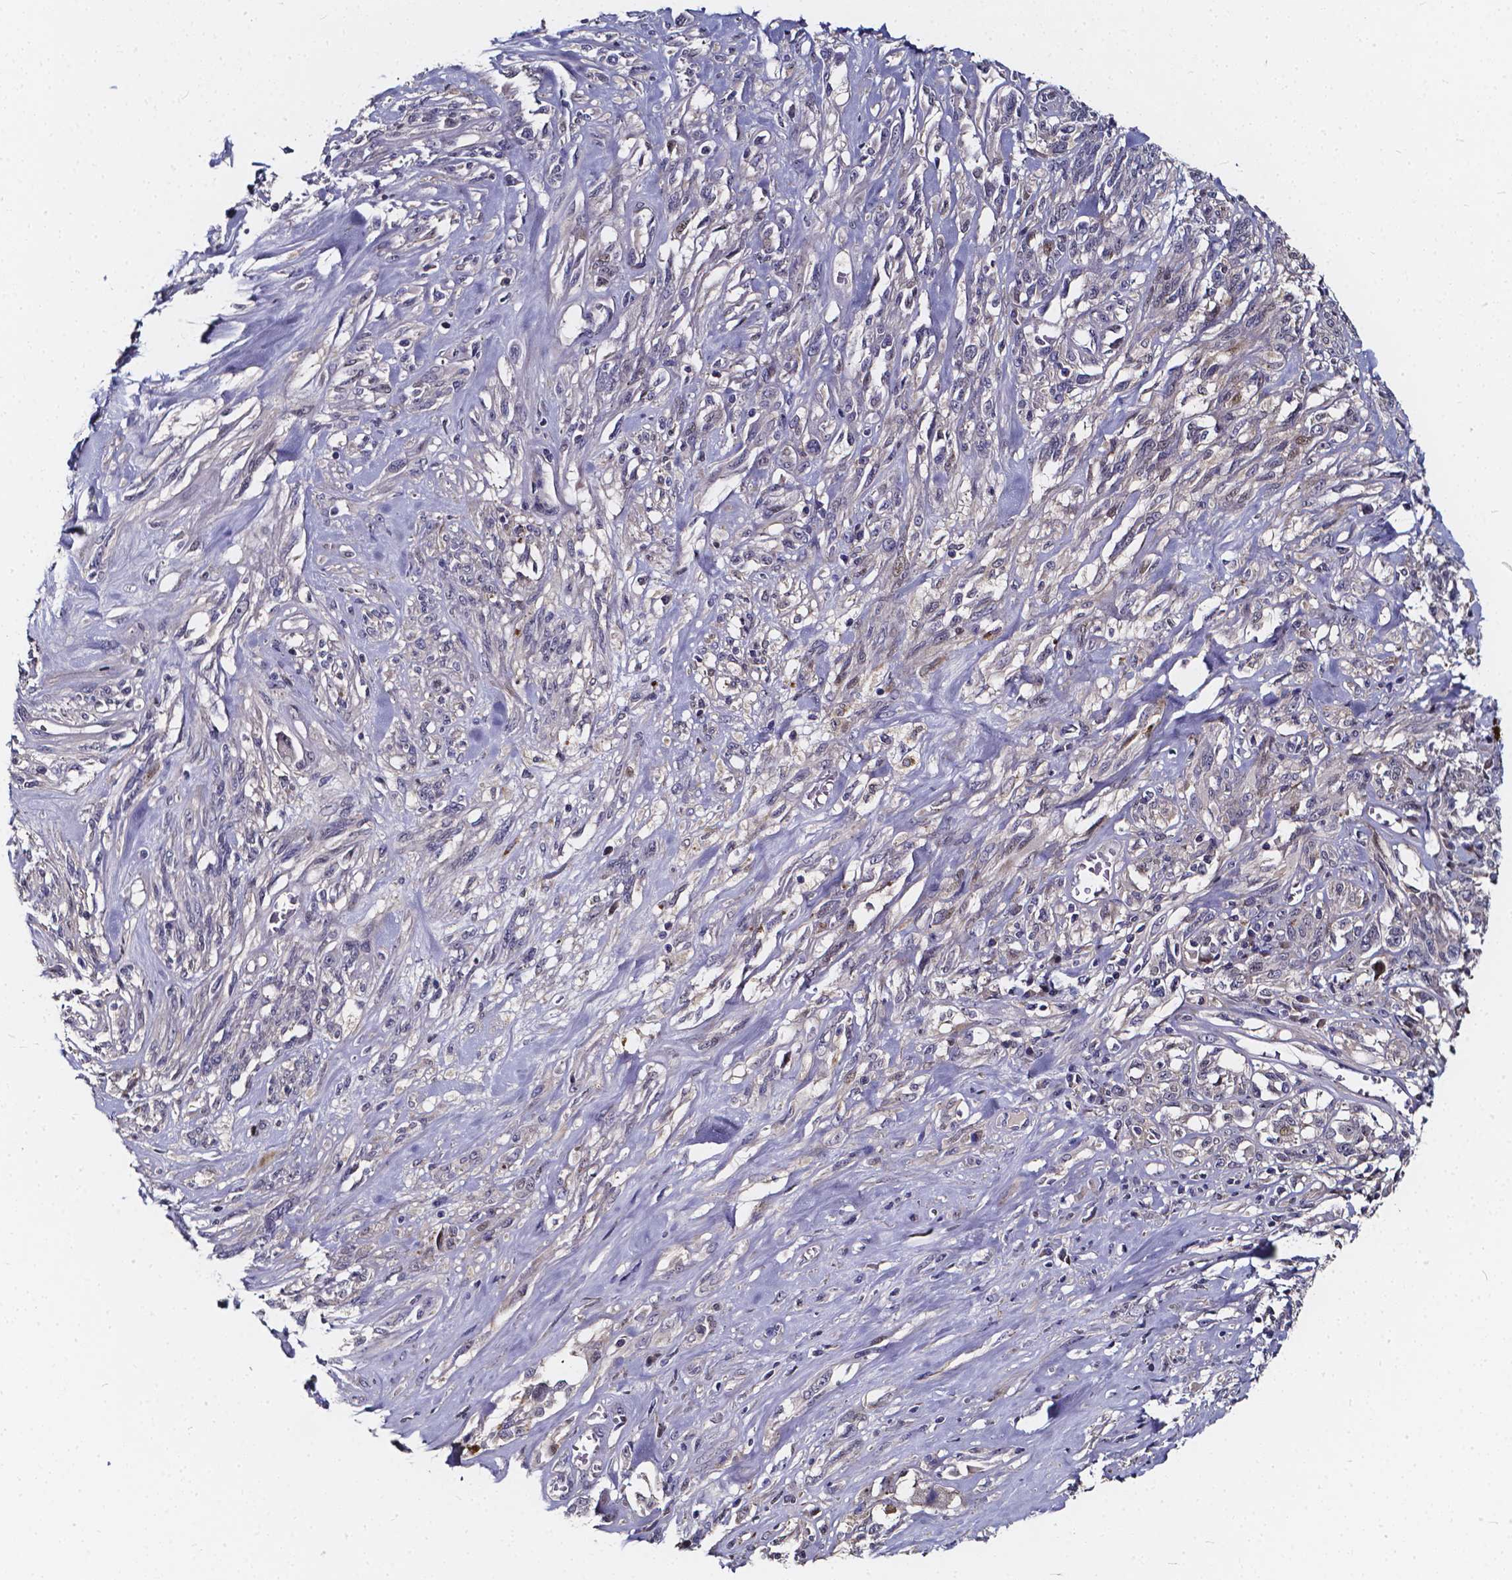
{"staining": {"intensity": "negative", "quantity": "none", "location": "none"}, "tissue": "melanoma", "cell_type": "Tumor cells", "image_type": "cancer", "snomed": [{"axis": "morphology", "description": "Malignant melanoma, NOS"}, {"axis": "topography", "description": "Skin"}], "caption": "IHC micrograph of neoplastic tissue: melanoma stained with DAB (3,3'-diaminobenzidine) displays no significant protein expression in tumor cells. (Brightfield microscopy of DAB immunohistochemistry (IHC) at high magnification).", "gene": "SOWAHA", "patient": {"sex": "female", "age": 91}}